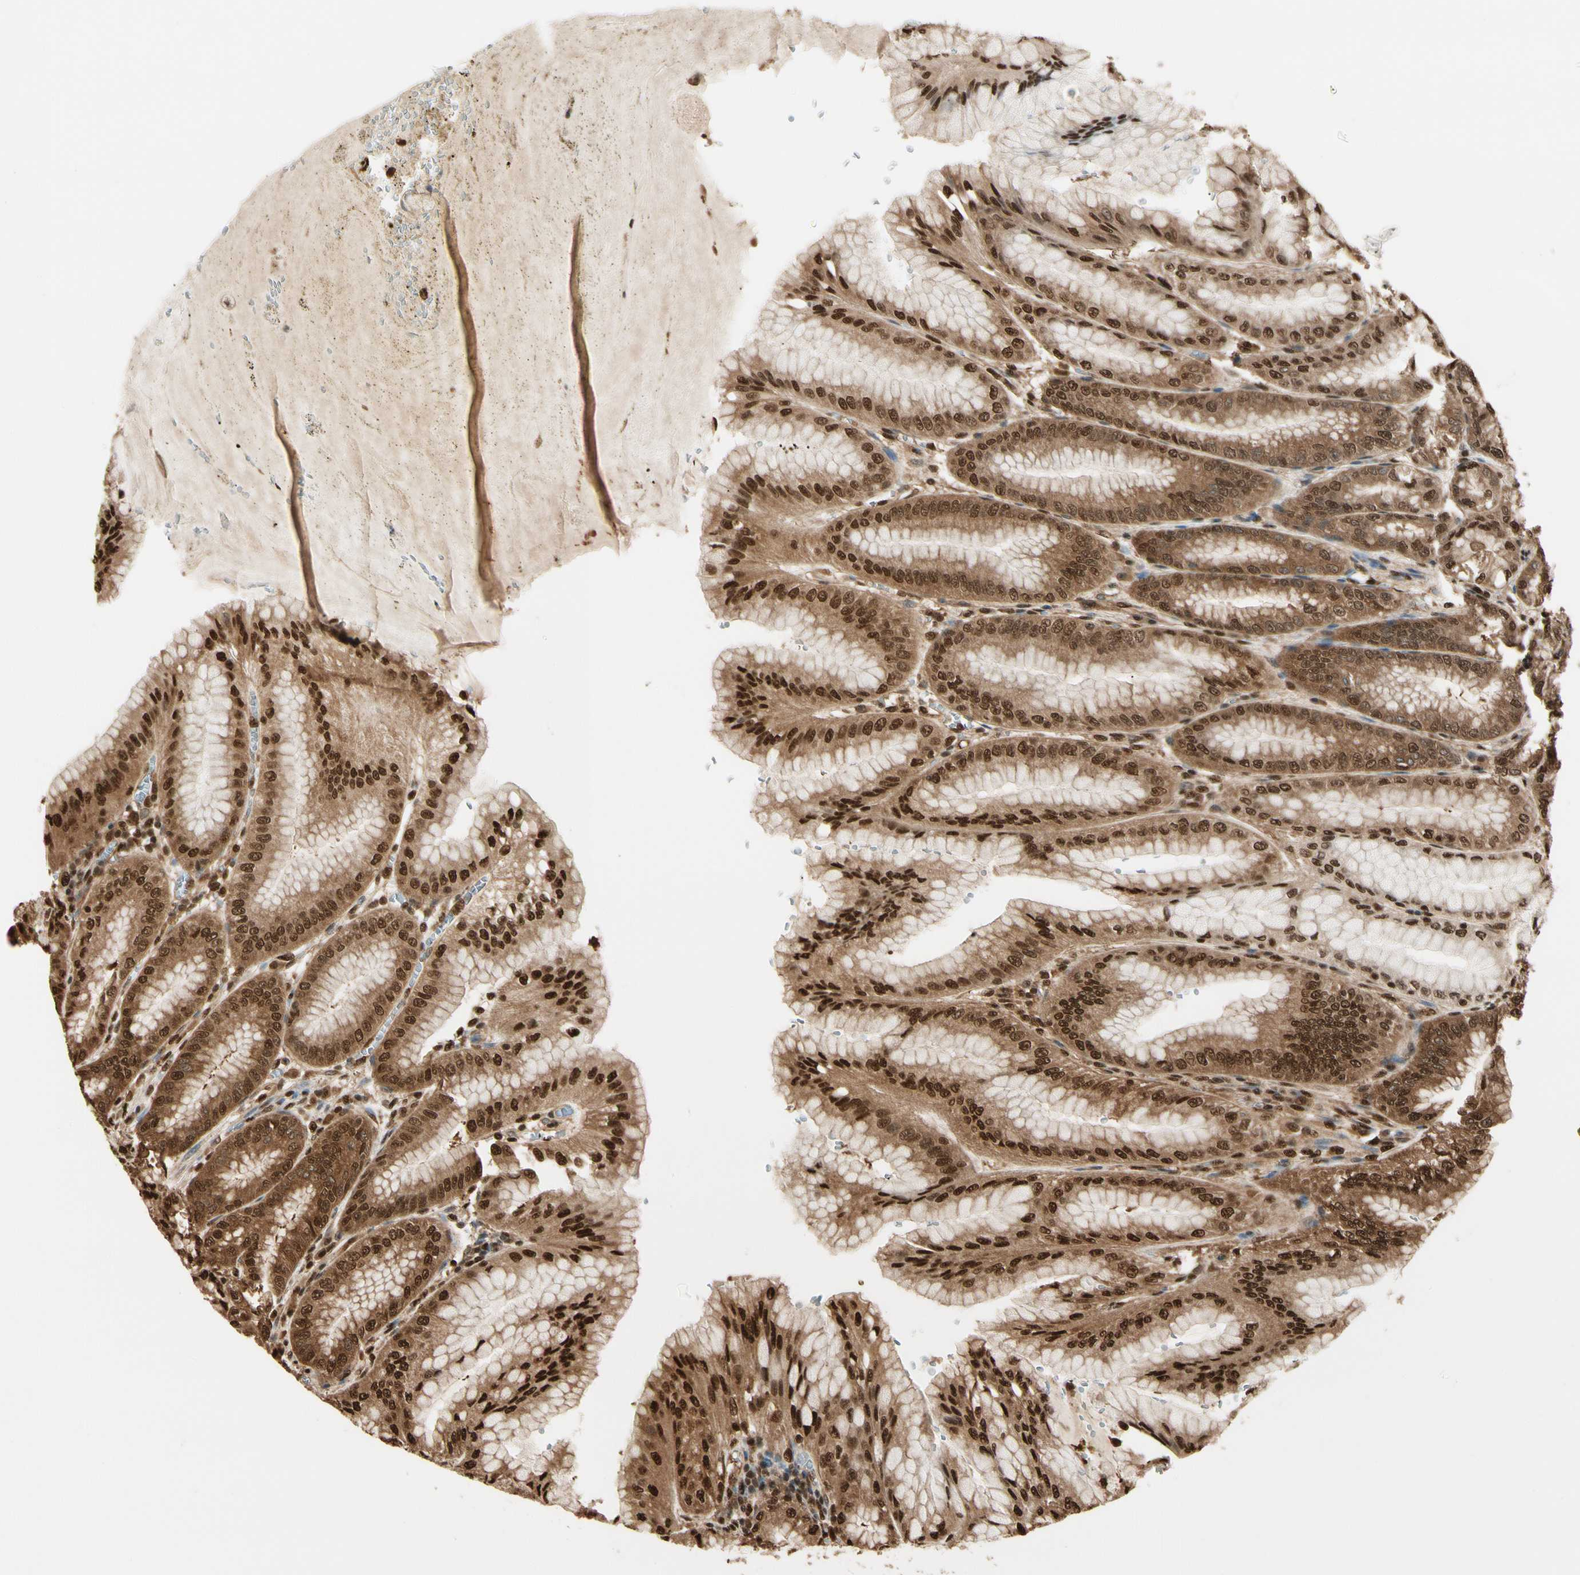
{"staining": {"intensity": "strong", "quantity": ">75%", "location": "cytoplasmic/membranous,nuclear"}, "tissue": "stomach", "cell_type": "Glandular cells", "image_type": "normal", "snomed": [{"axis": "morphology", "description": "Normal tissue, NOS"}, {"axis": "topography", "description": "Stomach, lower"}], "caption": "Immunohistochemical staining of benign human stomach exhibits high levels of strong cytoplasmic/membranous,nuclear expression in about >75% of glandular cells. Using DAB (3,3'-diaminobenzidine) (brown) and hematoxylin (blue) stains, captured at high magnification using brightfield microscopy.", "gene": "PNCK", "patient": {"sex": "male", "age": 71}}